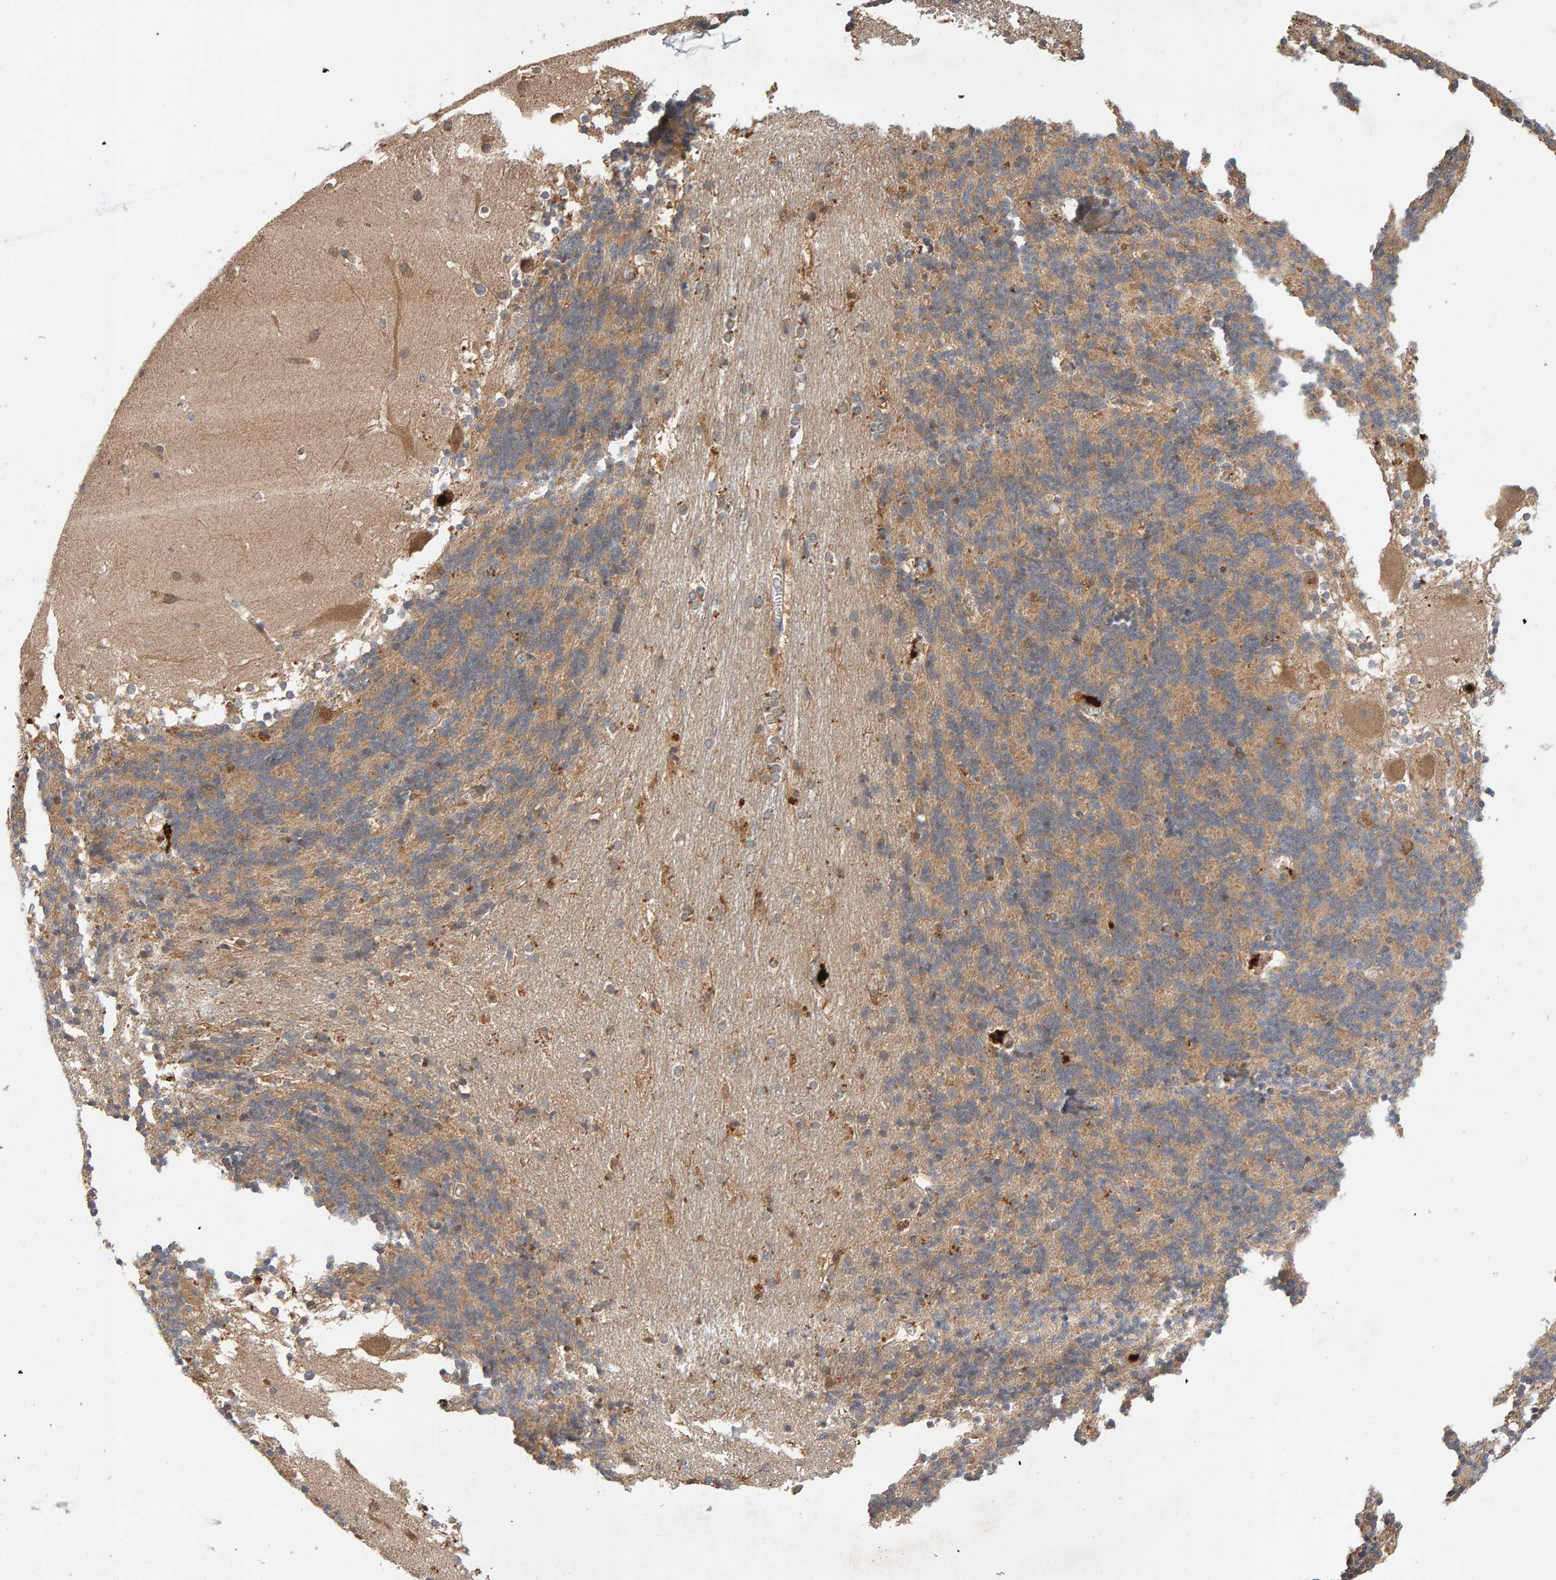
{"staining": {"intensity": "weak", "quantity": ">75%", "location": "cytoplasmic/membranous"}, "tissue": "cerebellum", "cell_type": "Cells in granular layer", "image_type": "normal", "snomed": [{"axis": "morphology", "description": "Normal tissue, NOS"}, {"axis": "topography", "description": "Cerebellum"}], "caption": "An image of human cerebellum stained for a protein demonstrates weak cytoplasmic/membranous brown staining in cells in granular layer. Using DAB (brown) and hematoxylin (blue) stains, captured at high magnification using brightfield microscopy.", "gene": "RNF19A", "patient": {"sex": "female", "age": 19}}